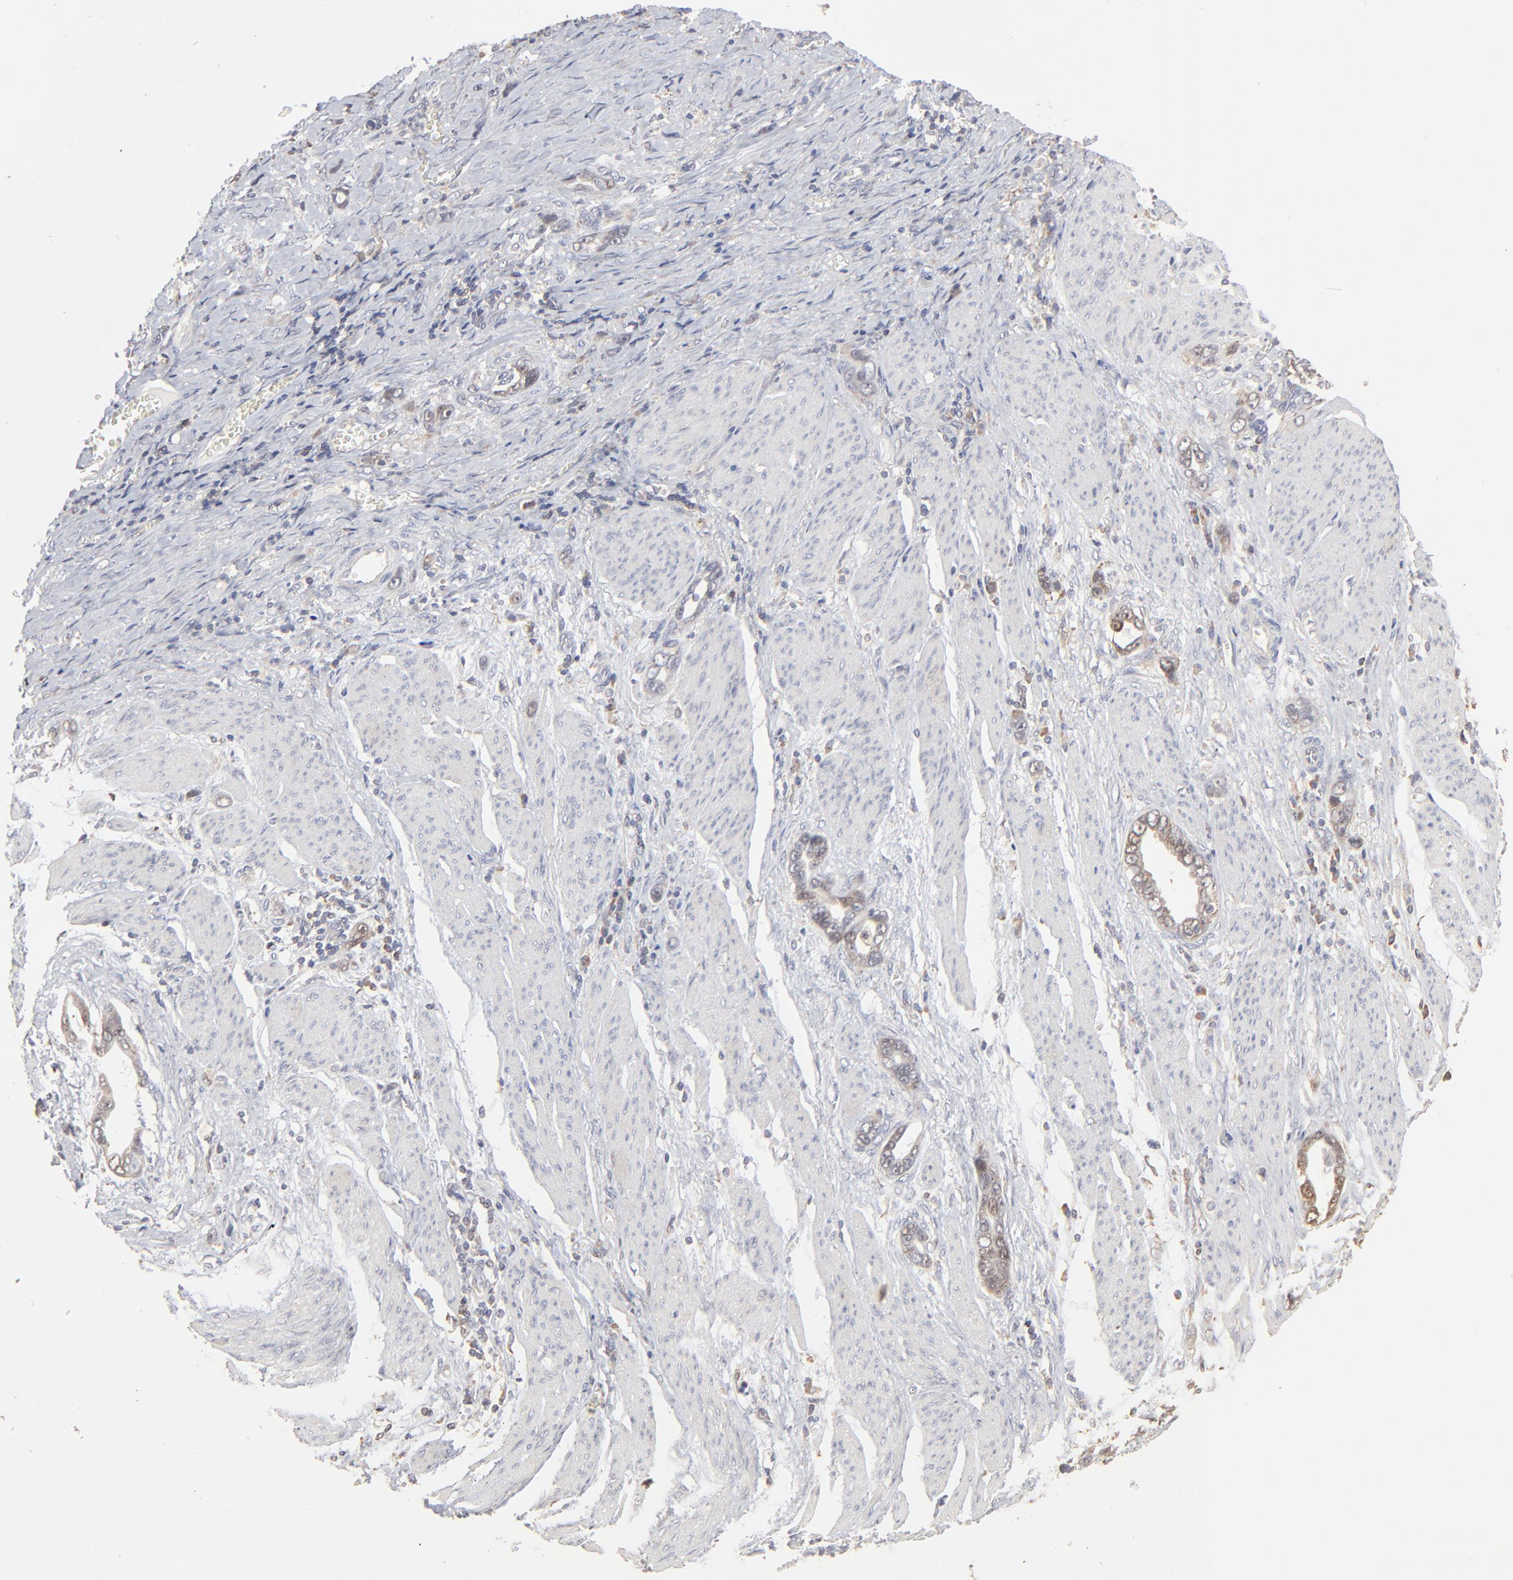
{"staining": {"intensity": "weak", "quantity": "25%-75%", "location": "cytoplasmic/membranous"}, "tissue": "stomach cancer", "cell_type": "Tumor cells", "image_type": "cancer", "snomed": [{"axis": "morphology", "description": "Adenocarcinoma, NOS"}, {"axis": "topography", "description": "Stomach"}], "caption": "Immunohistochemical staining of adenocarcinoma (stomach) shows low levels of weak cytoplasmic/membranous expression in approximately 25%-75% of tumor cells.", "gene": "RNF213", "patient": {"sex": "male", "age": 78}}